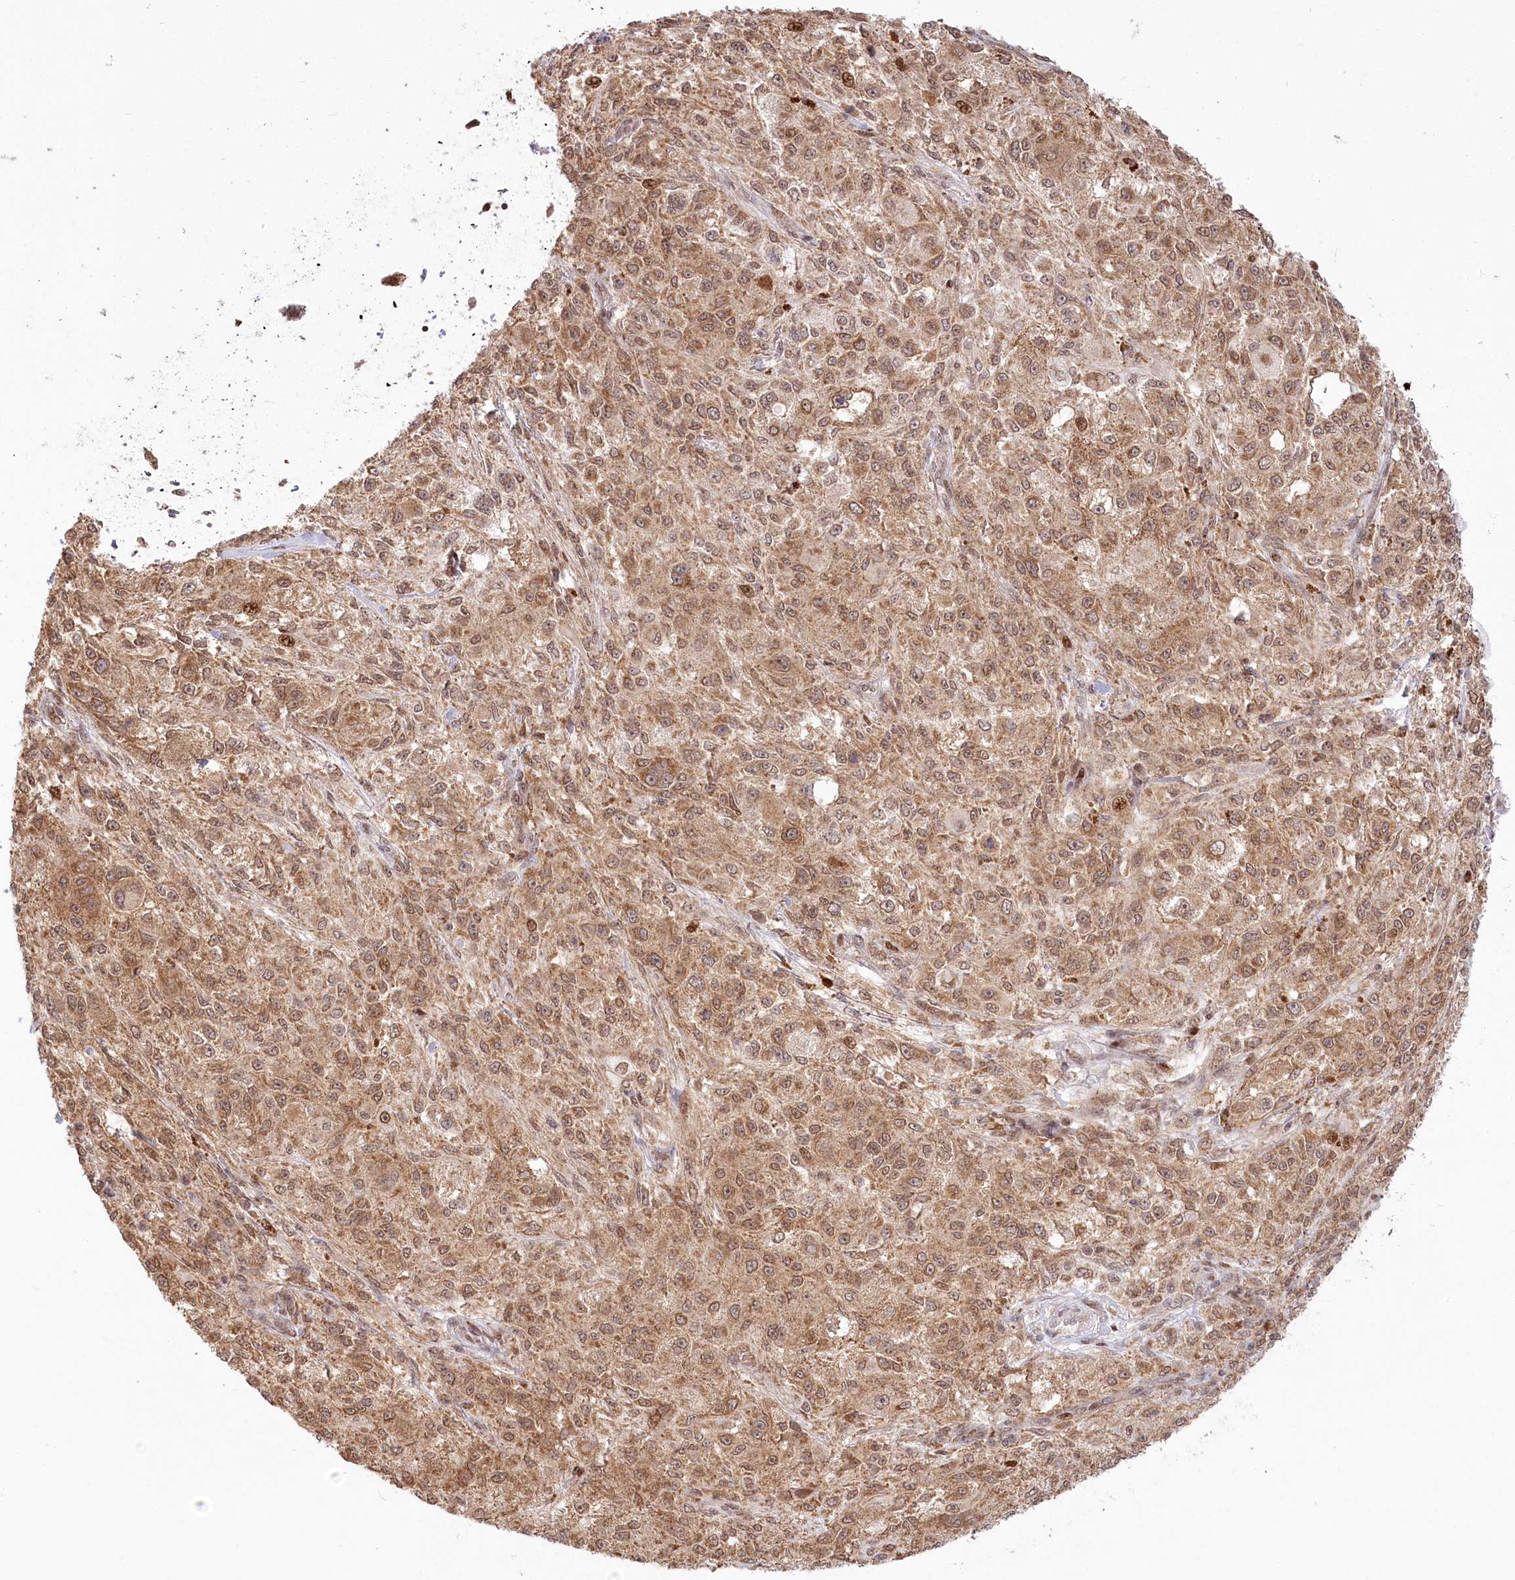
{"staining": {"intensity": "moderate", "quantity": ">75%", "location": "cytoplasmic/membranous"}, "tissue": "melanoma", "cell_type": "Tumor cells", "image_type": "cancer", "snomed": [{"axis": "morphology", "description": "Necrosis, NOS"}, {"axis": "morphology", "description": "Malignant melanoma, NOS"}, {"axis": "topography", "description": "Skin"}], "caption": "Melanoma stained for a protein shows moderate cytoplasmic/membranous positivity in tumor cells.", "gene": "PYURF", "patient": {"sex": "female", "age": 87}}